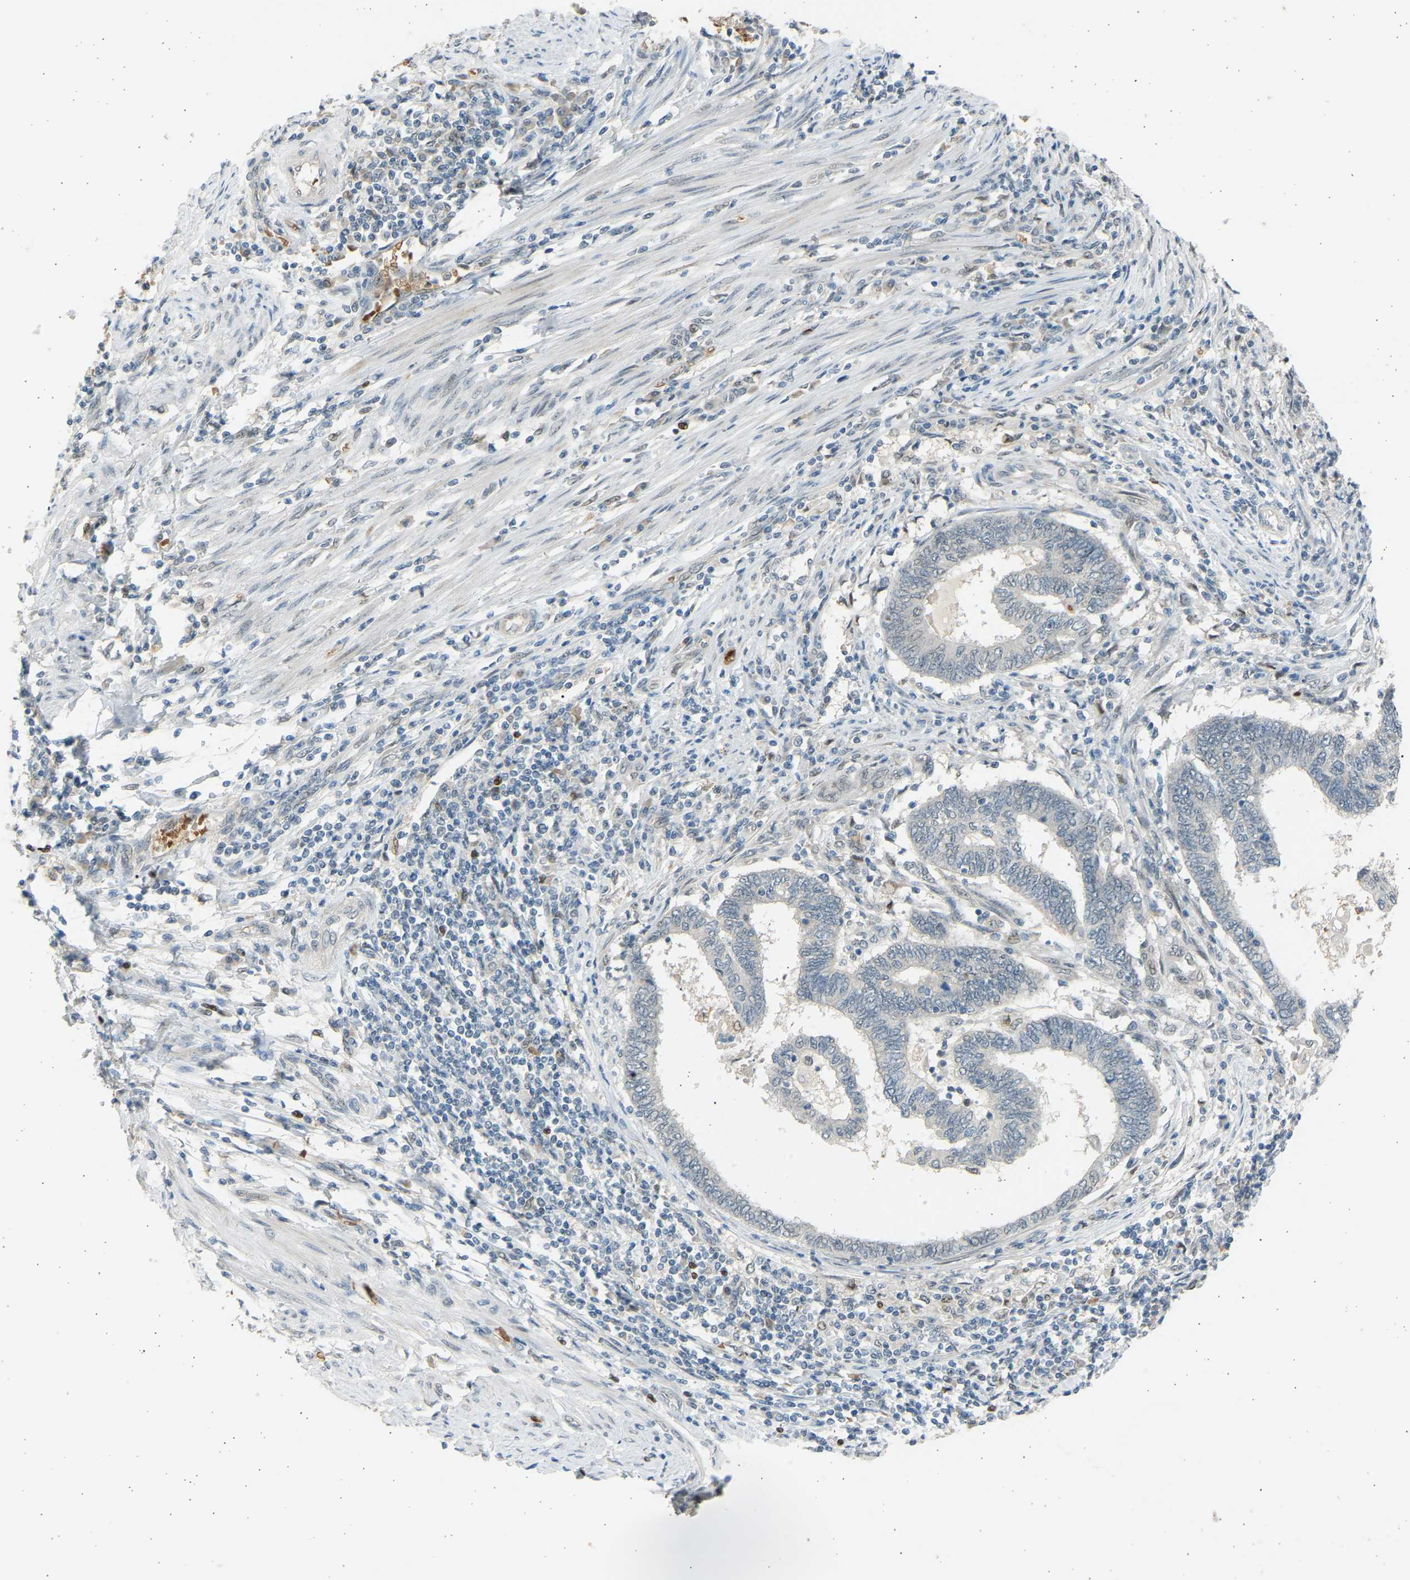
{"staining": {"intensity": "negative", "quantity": "none", "location": "none"}, "tissue": "endometrial cancer", "cell_type": "Tumor cells", "image_type": "cancer", "snomed": [{"axis": "morphology", "description": "Adenocarcinoma, NOS"}, {"axis": "topography", "description": "Uterus"}, {"axis": "topography", "description": "Endometrium"}], "caption": "The micrograph reveals no staining of tumor cells in adenocarcinoma (endometrial). (DAB IHC with hematoxylin counter stain).", "gene": "BIRC2", "patient": {"sex": "female", "age": 70}}